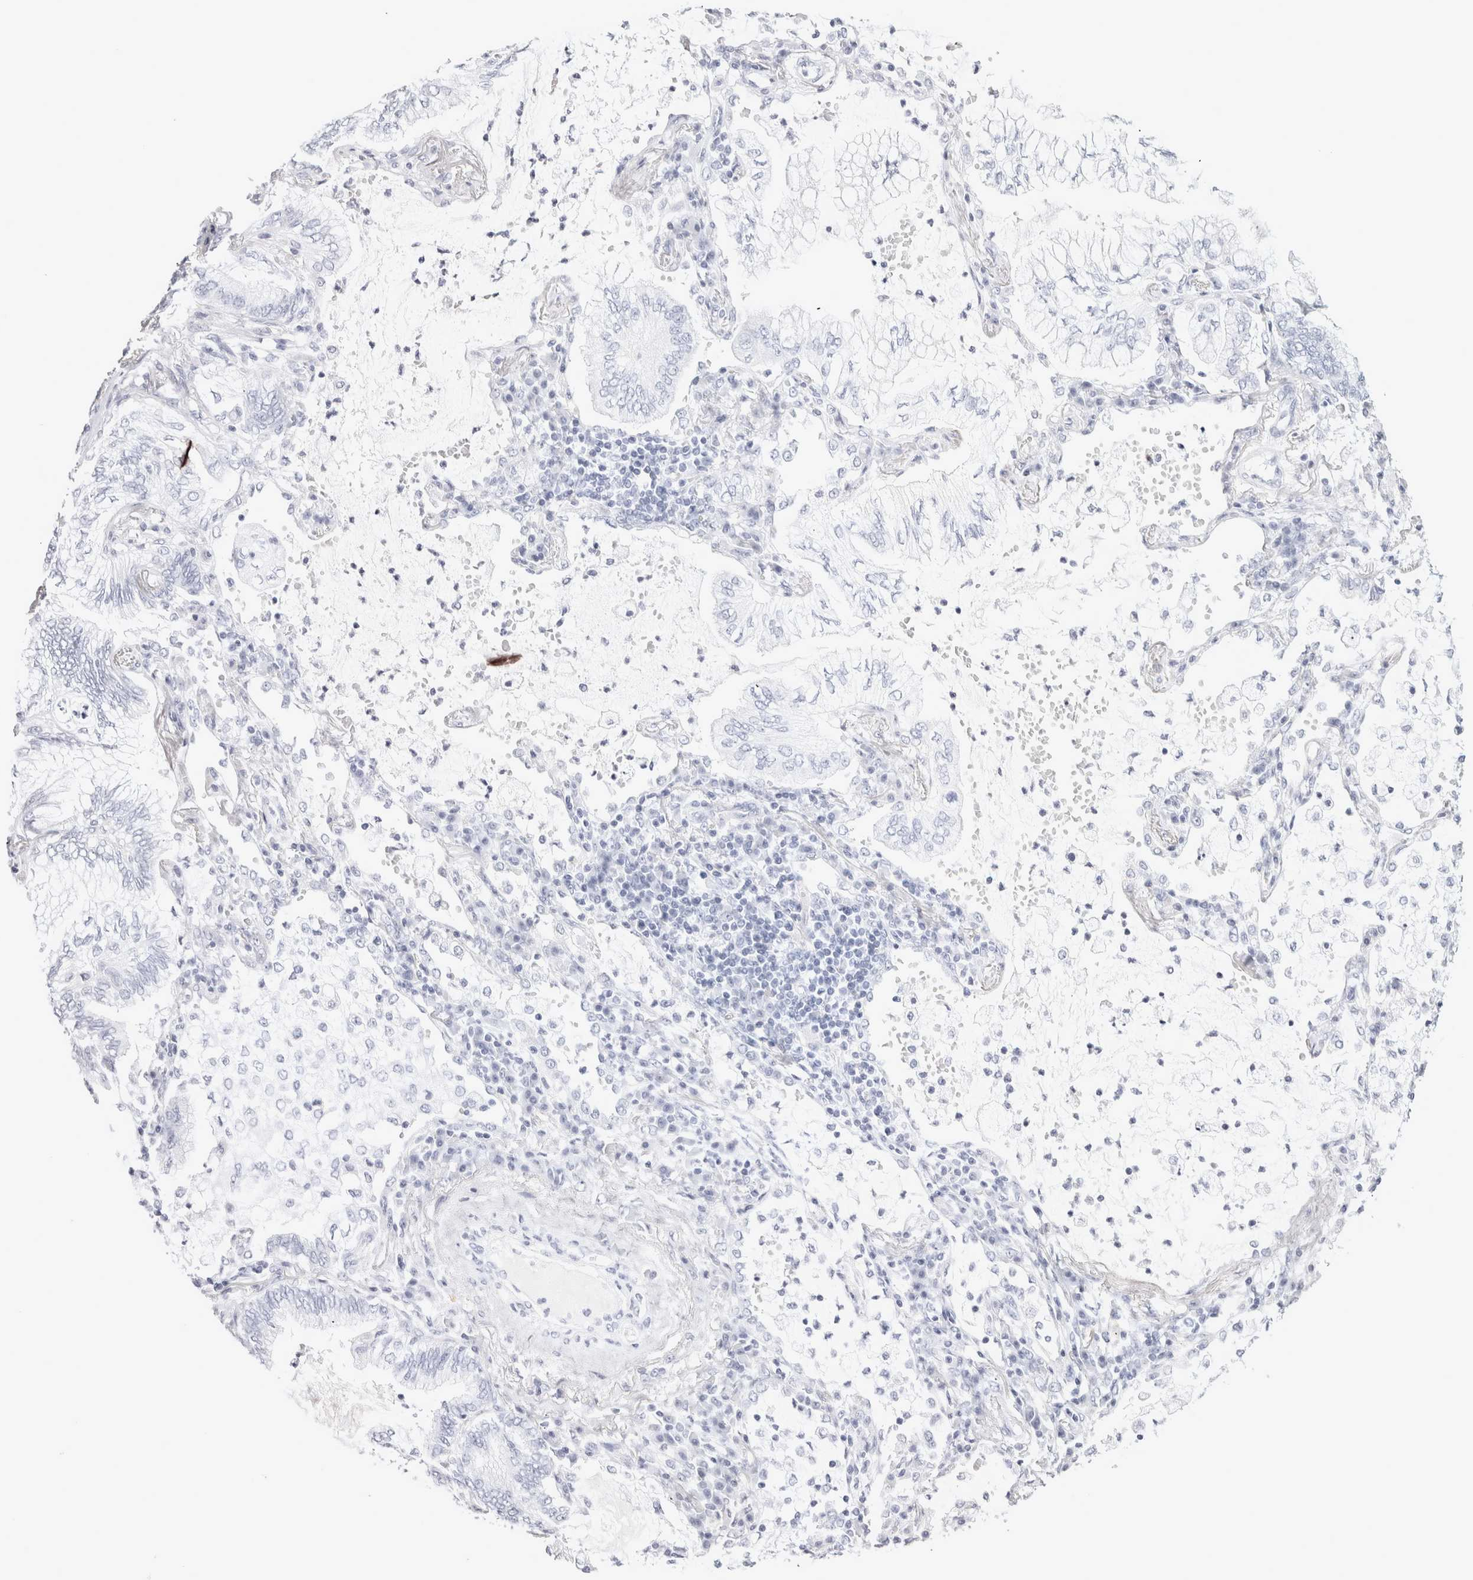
{"staining": {"intensity": "negative", "quantity": "none", "location": "none"}, "tissue": "lung cancer", "cell_type": "Tumor cells", "image_type": "cancer", "snomed": [{"axis": "morphology", "description": "Adenocarcinoma, NOS"}, {"axis": "topography", "description": "Lung"}], "caption": "Tumor cells are negative for protein expression in human lung cancer.", "gene": "GARIN1A", "patient": {"sex": "female", "age": 70}}